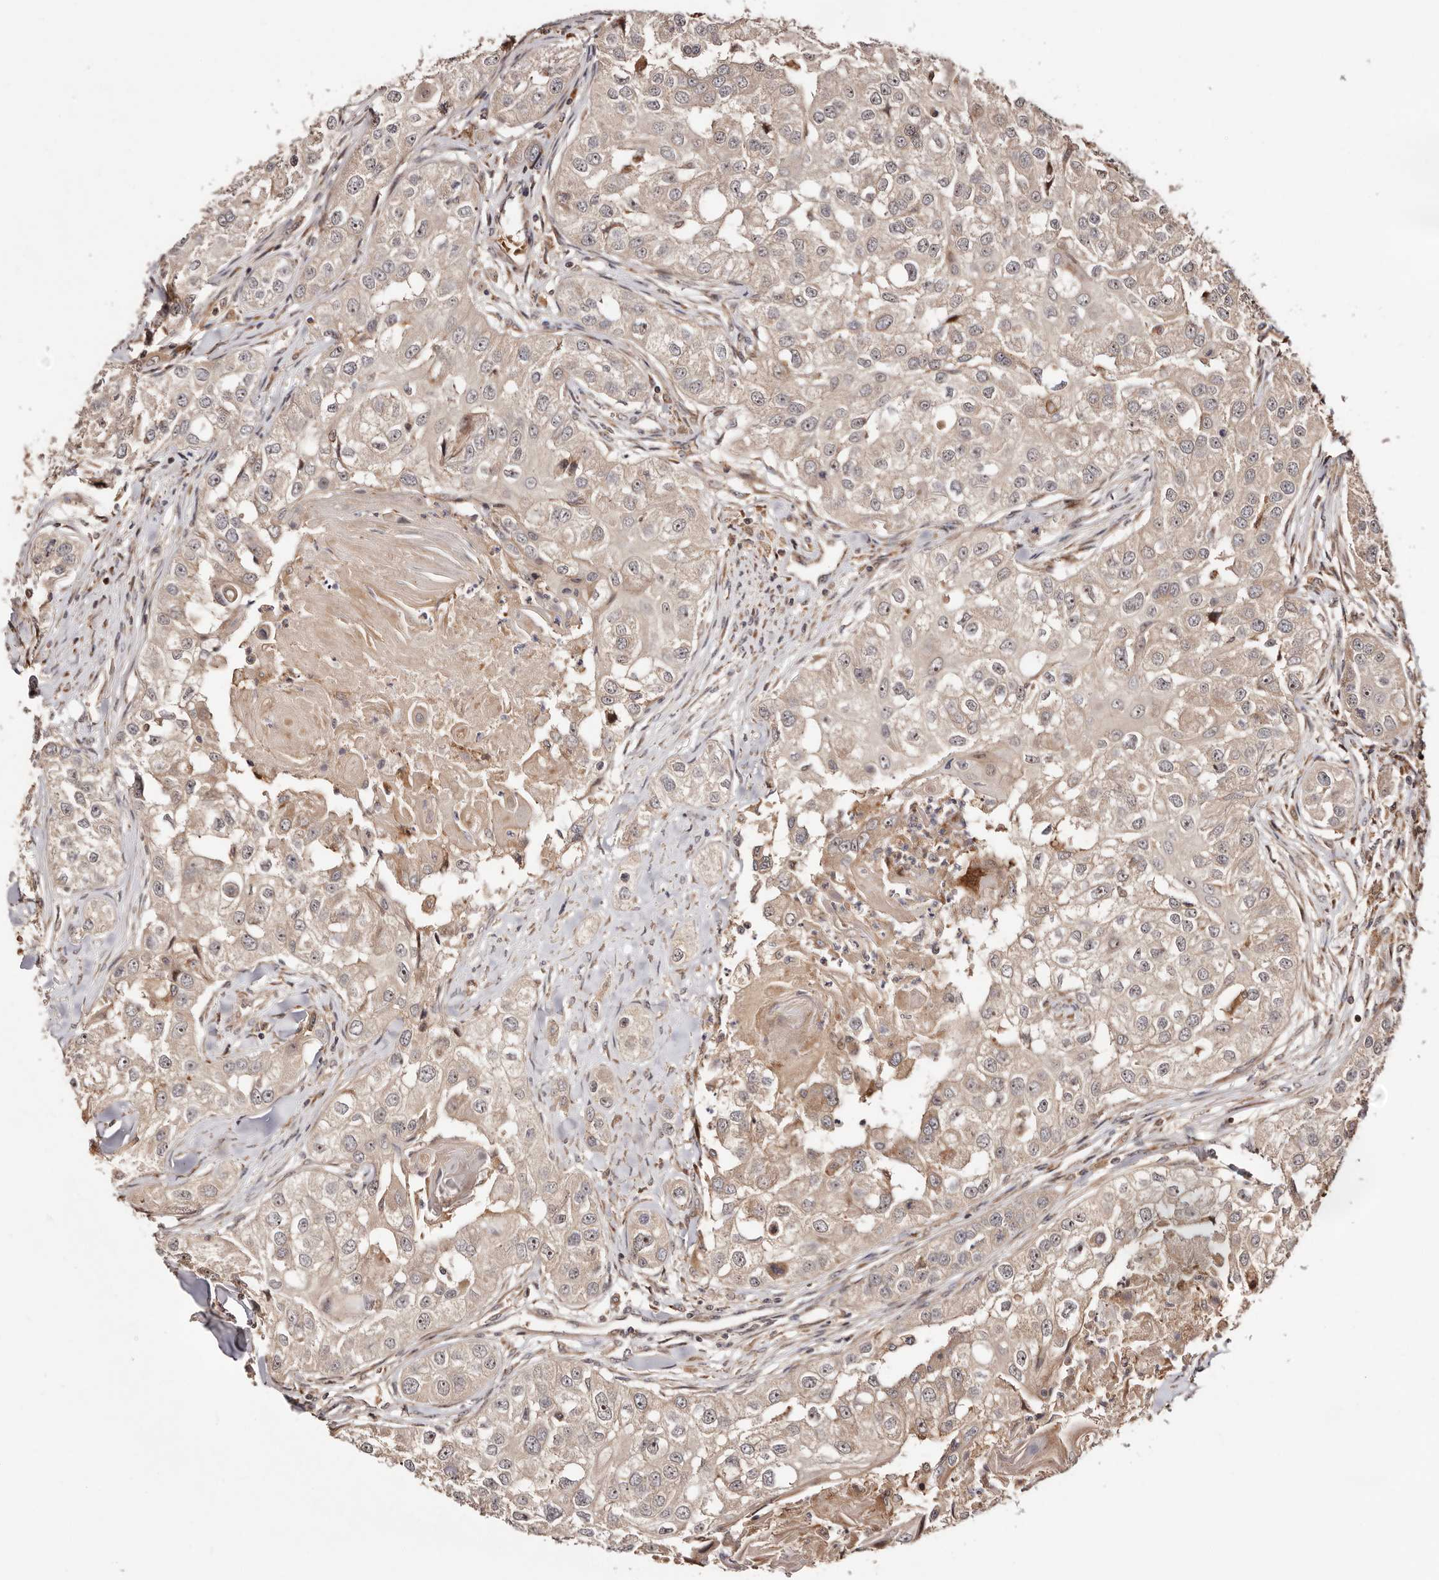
{"staining": {"intensity": "moderate", "quantity": "25%-75%", "location": "cytoplasmic/membranous,nuclear"}, "tissue": "head and neck cancer", "cell_type": "Tumor cells", "image_type": "cancer", "snomed": [{"axis": "morphology", "description": "Normal tissue, NOS"}, {"axis": "morphology", "description": "Squamous cell carcinoma, NOS"}, {"axis": "topography", "description": "Skeletal muscle"}, {"axis": "topography", "description": "Head-Neck"}], "caption": "This micrograph reveals IHC staining of human head and neck cancer (squamous cell carcinoma), with medium moderate cytoplasmic/membranous and nuclear expression in about 25%-75% of tumor cells.", "gene": "PTPN22", "patient": {"sex": "male", "age": 51}}